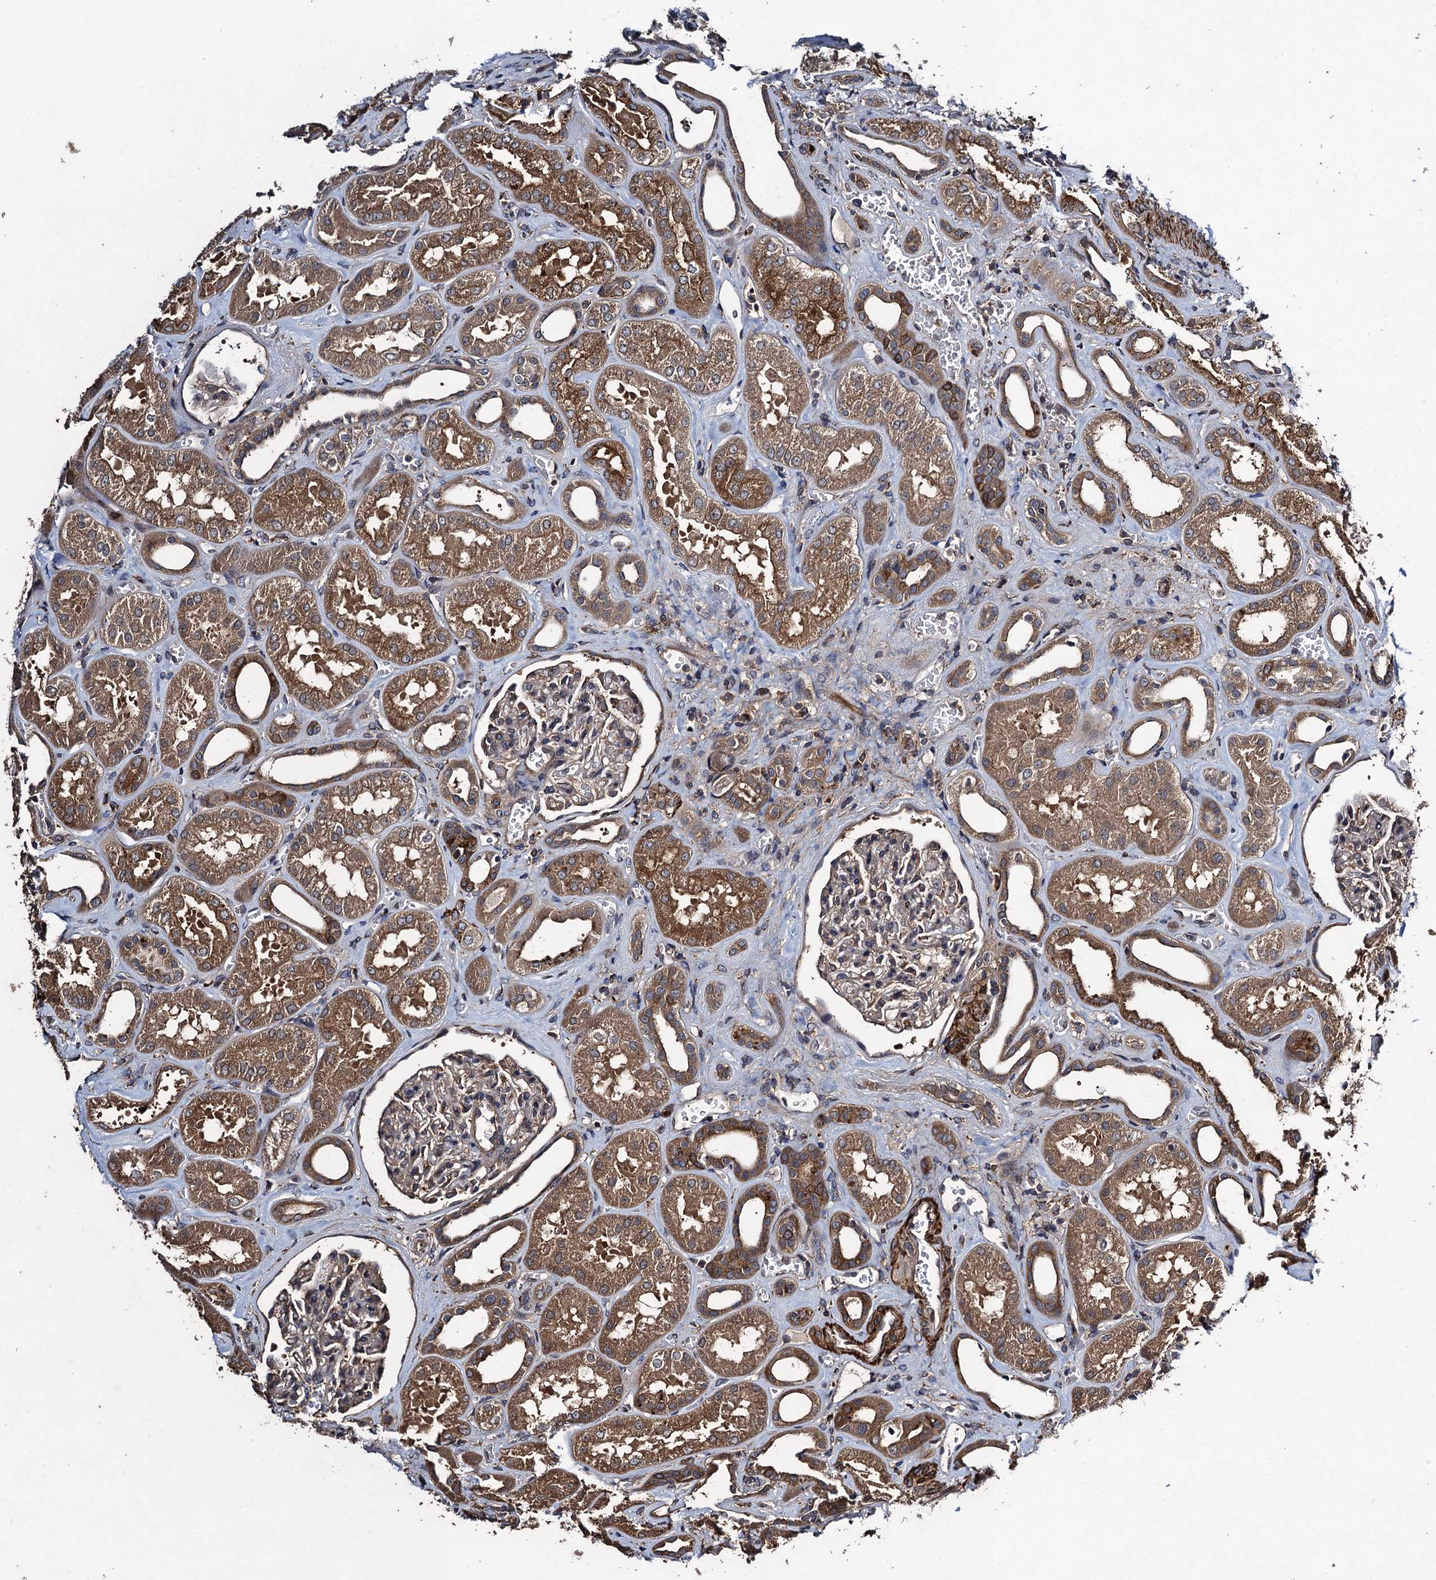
{"staining": {"intensity": "negative", "quantity": "none", "location": "none"}, "tissue": "kidney", "cell_type": "Cells in glomeruli", "image_type": "normal", "snomed": [{"axis": "morphology", "description": "Normal tissue, NOS"}, {"axis": "morphology", "description": "Adenocarcinoma, NOS"}, {"axis": "topography", "description": "Kidney"}], "caption": "Immunohistochemistry (IHC) micrograph of benign kidney: human kidney stained with DAB exhibits no significant protein positivity in cells in glomeruli. The staining was performed using DAB to visualize the protein expression in brown, while the nuclei were stained in blue with hematoxylin (Magnification: 20x).", "gene": "CNTN5", "patient": {"sex": "female", "age": 68}}